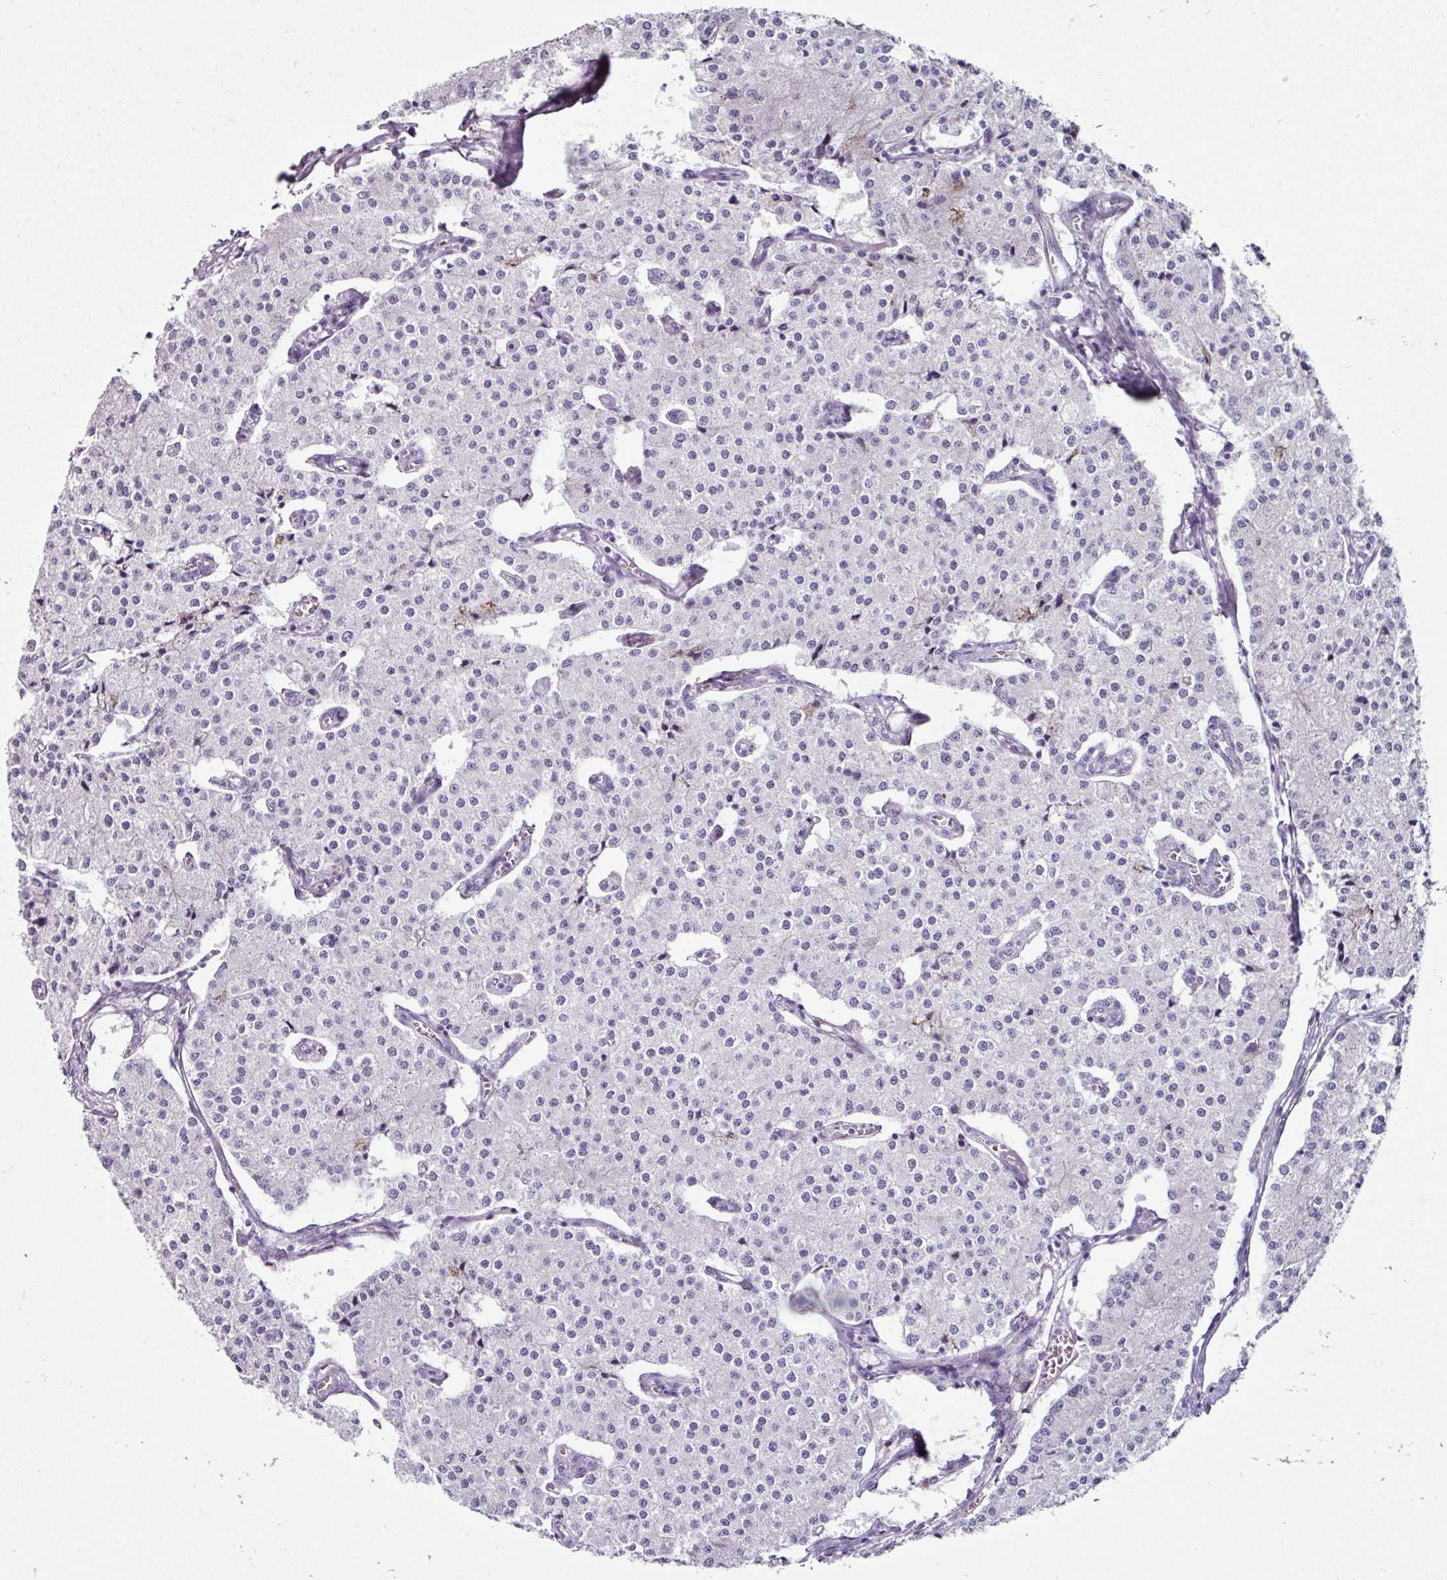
{"staining": {"intensity": "negative", "quantity": "none", "location": "none"}, "tissue": "carcinoid", "cell_type": "Tumor cells", "image_type": "cancer", "snomed": [{"axis": "morphology", "description": "Carcinoid, malignant, NOS"}, {"axis": "topography", "description": "Colon"}], "caption": "This photomicrograph is of carcinoid (malignant) stained with immunohistochemistry to label a protein in brown with the nuclei are counter-stained blue. There is no expression in tumor cells.", "gene": "TRA2A", "patient": {"sex": "female", "age": 52}}